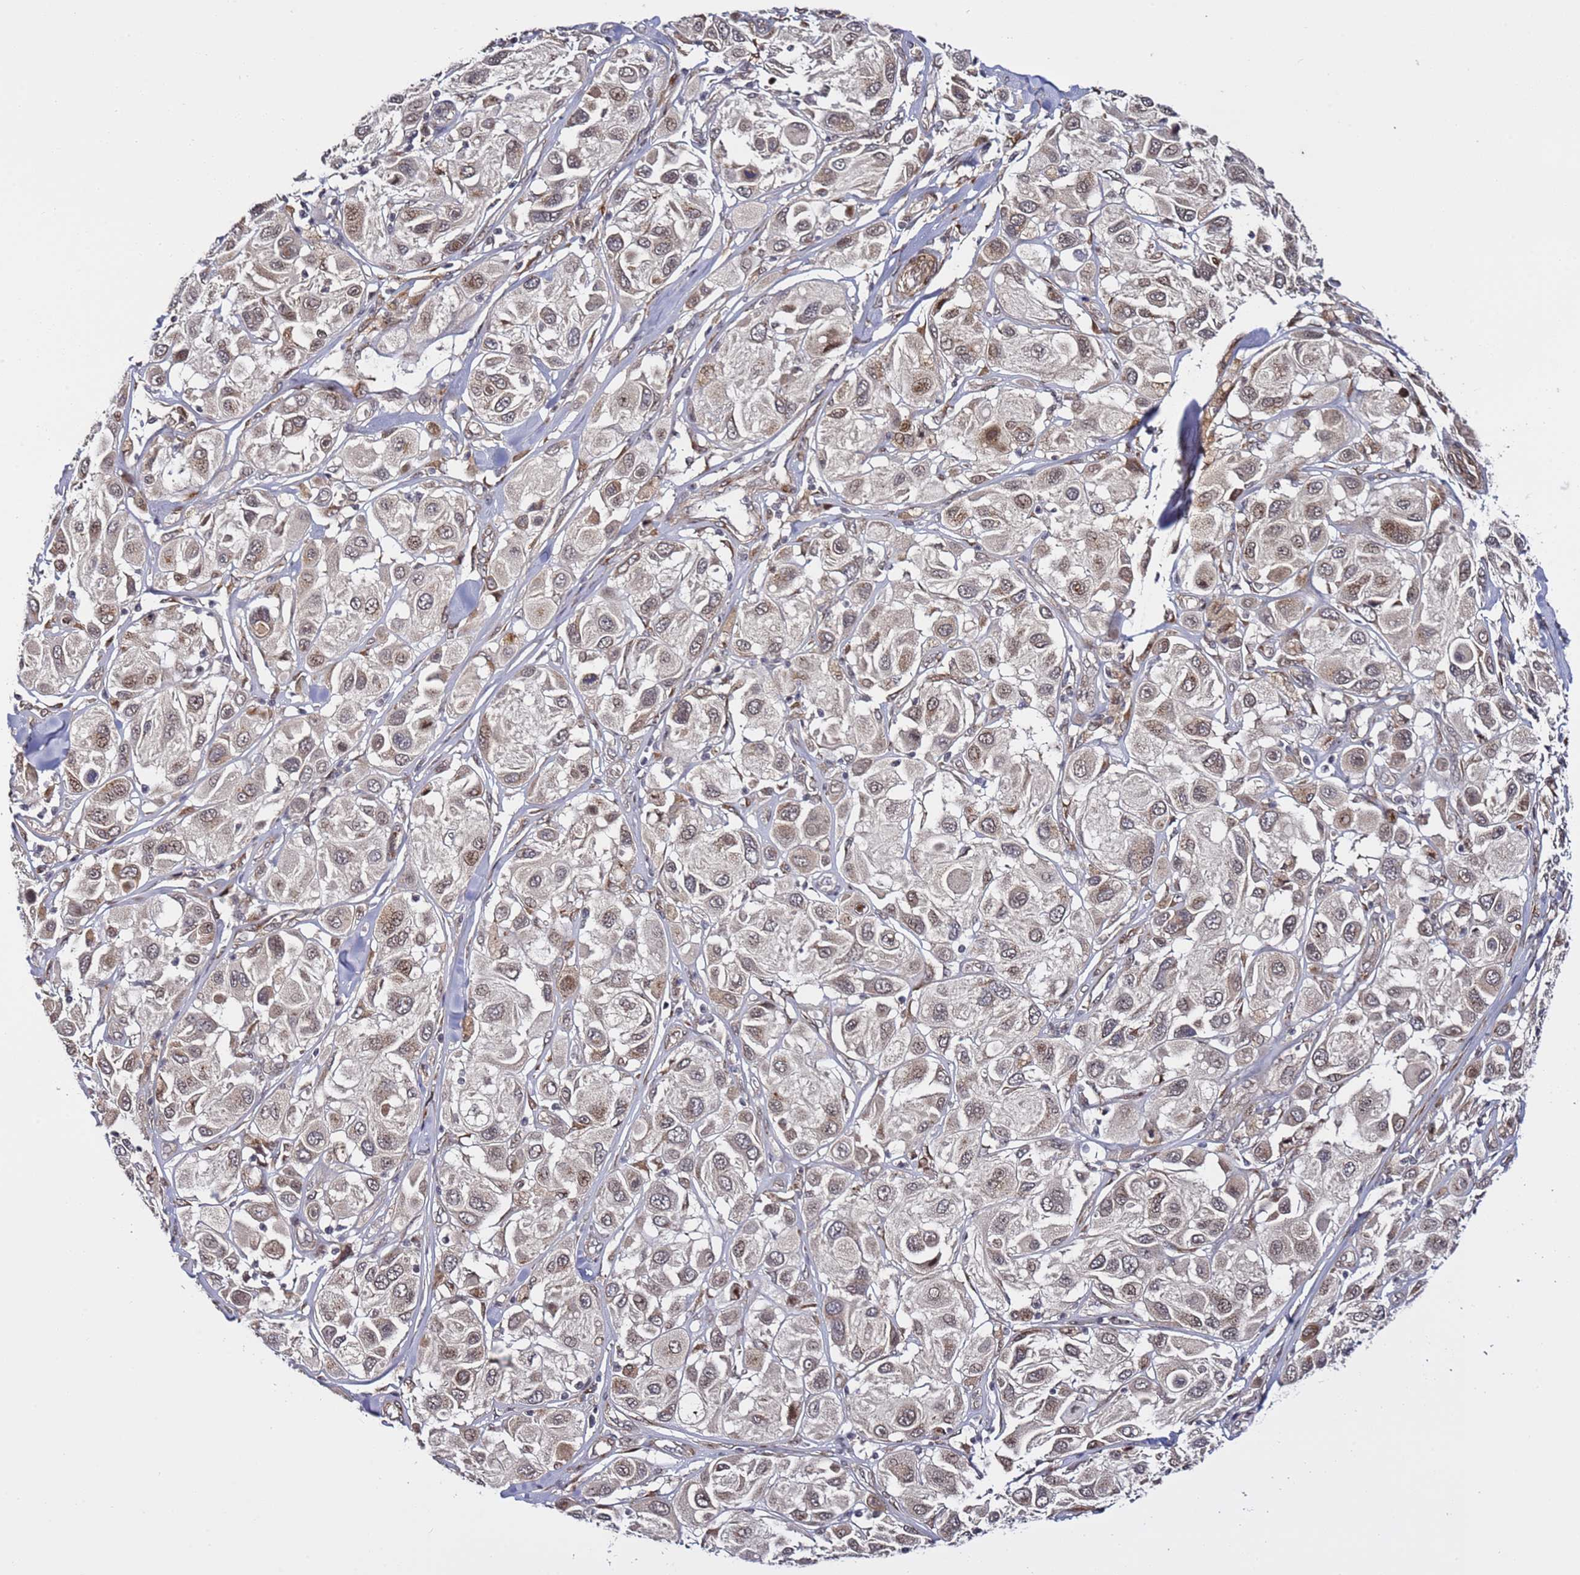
{"staining": {"intensity": "weak", "quantity": ">75%", "location": "cytoplasmic/membranous,nuclear"}, "tissue": "melanoma", "cell_type": "Tumor cells", "image_type": "cancer", "snomed": [{"axis": "morphology", "description": "Malignant melanoma, Metastatic site"}, {"axis": "topography", "description": "Skin"}], "caption": "Immunohistochemical staining of malignant melanoma (metastatic site) demonstrates weak cytoplasmic/membranous and nuclear protein positivity in approximately >75% of tumor cells.", "gene": "POLR2D", "patient": {"sex": "male", "age": 41}}